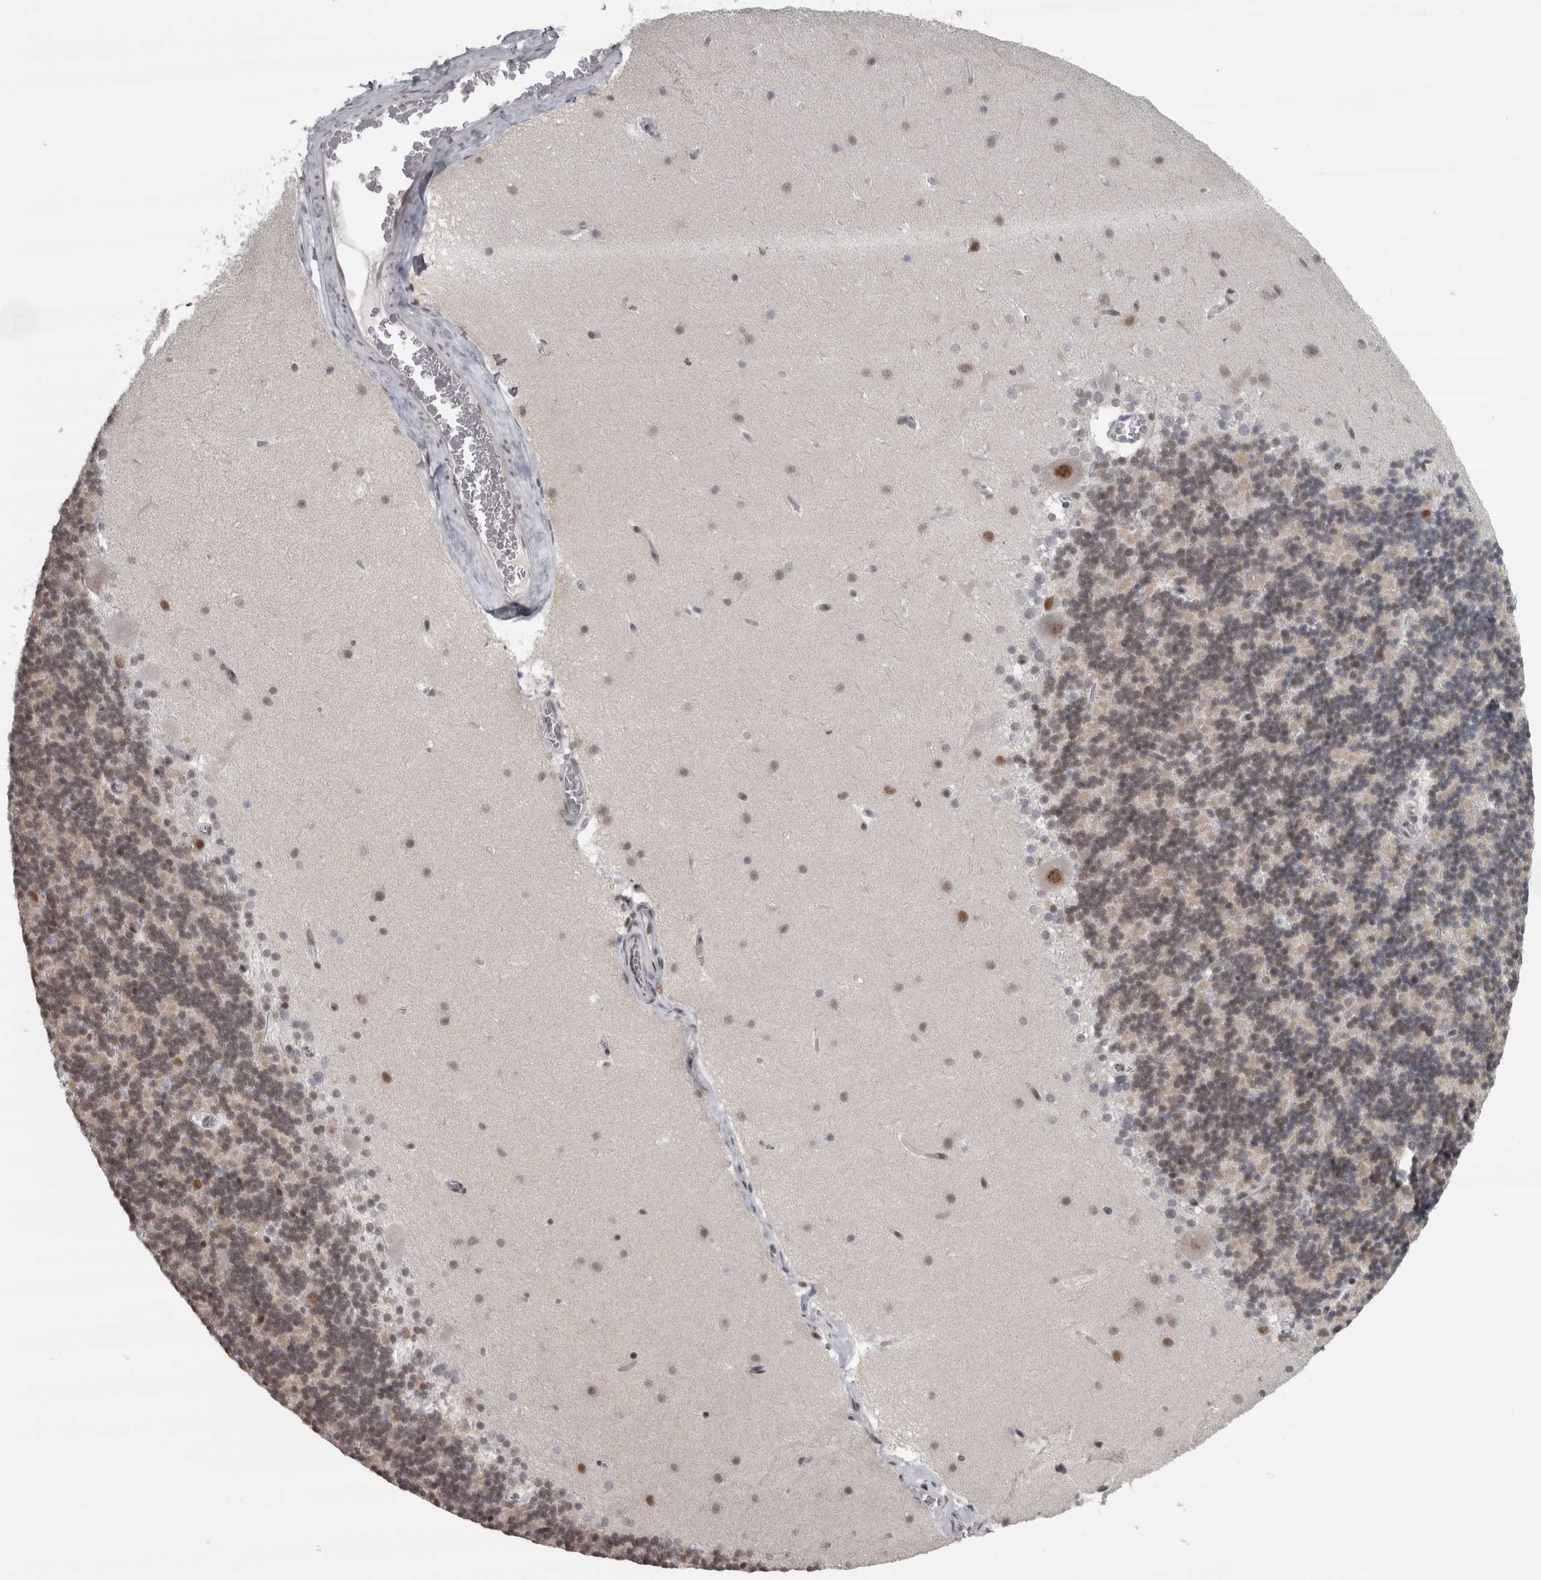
{"staining": {"intensity": "weak", "quantity": "25%-75%", "location": "cytoplasmic/membranous,nuclear"}, "tissue": "cerebellum", "cell_type": "Cells in granular layer", "image_type": "normal", "snomed": [{"axis": "morphology", "description": "Normal tissue, NOS"}, {"axis": "topography", "description": "Cerebellum"}], "caption": "Cerebellum stained for a protein (brown) demonstrates weak cytoplasmic/membranous,nuclear positive expression in about 25%-75% of cells in granular layer.", "gene": "MICU3", "patient": {"sex": "female", "age": 19}}